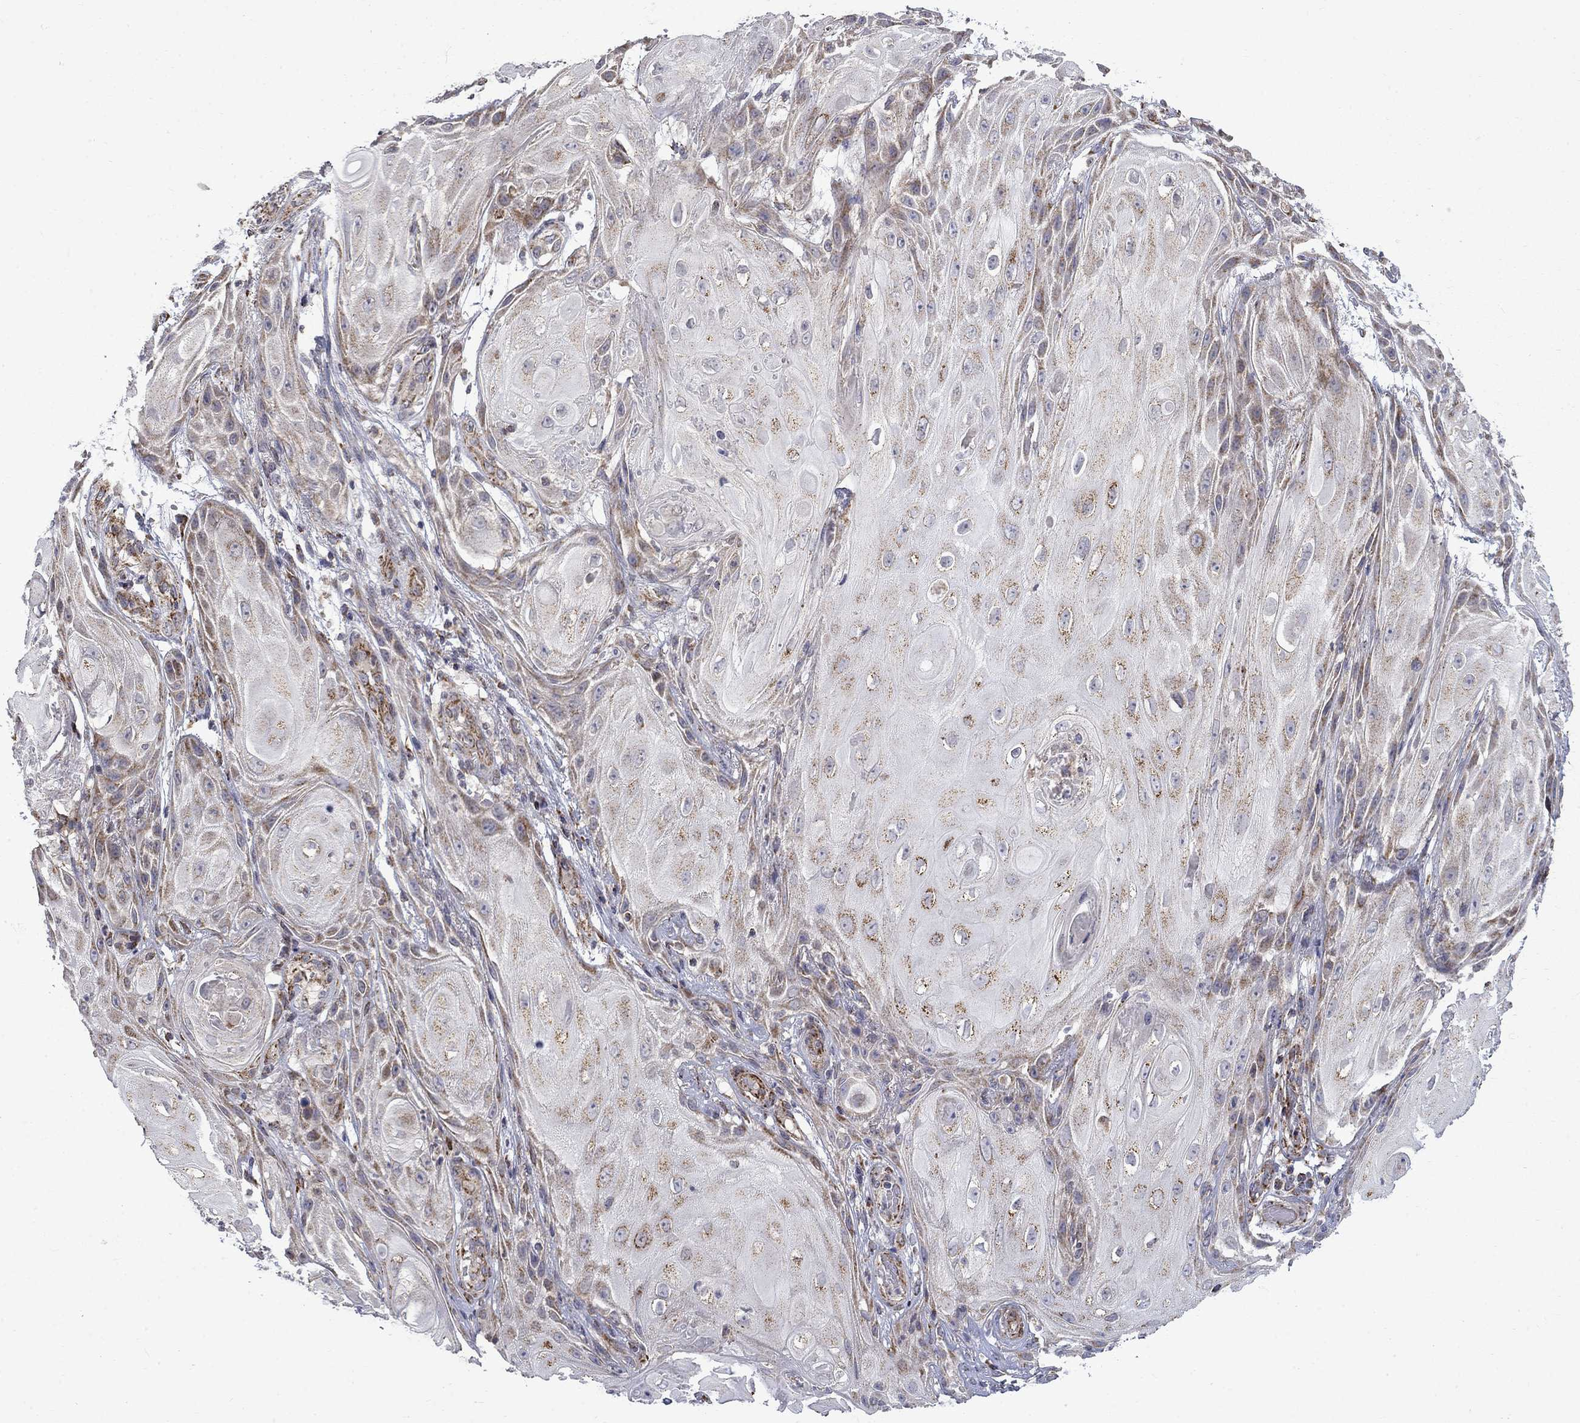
{"staining": {"intensity": "moderate", "quantity": "25%-75%", "location": "cytoplasmic/membranous"}, "tissue": "skin cancer", "cell_type": "Tumor cells", "image_type": "cancer", "snomed": [{"axis": "morphology", "description": "Squamous cell carcinoma, NOS"}, {"axis": "topography", "description": "Skin"}], "caption": "Immunohistochemistry (IHC) histopathology image of human skin cancer (squamous cell carcinoma) stained for a protein (brown), which demonstrates medium levels of moderate cytoplasmic/membranous expression in approximately 25%-75% of tumor cells.", "gene": "PCBP3", "patient": {"sex": "male", "age": 62}}